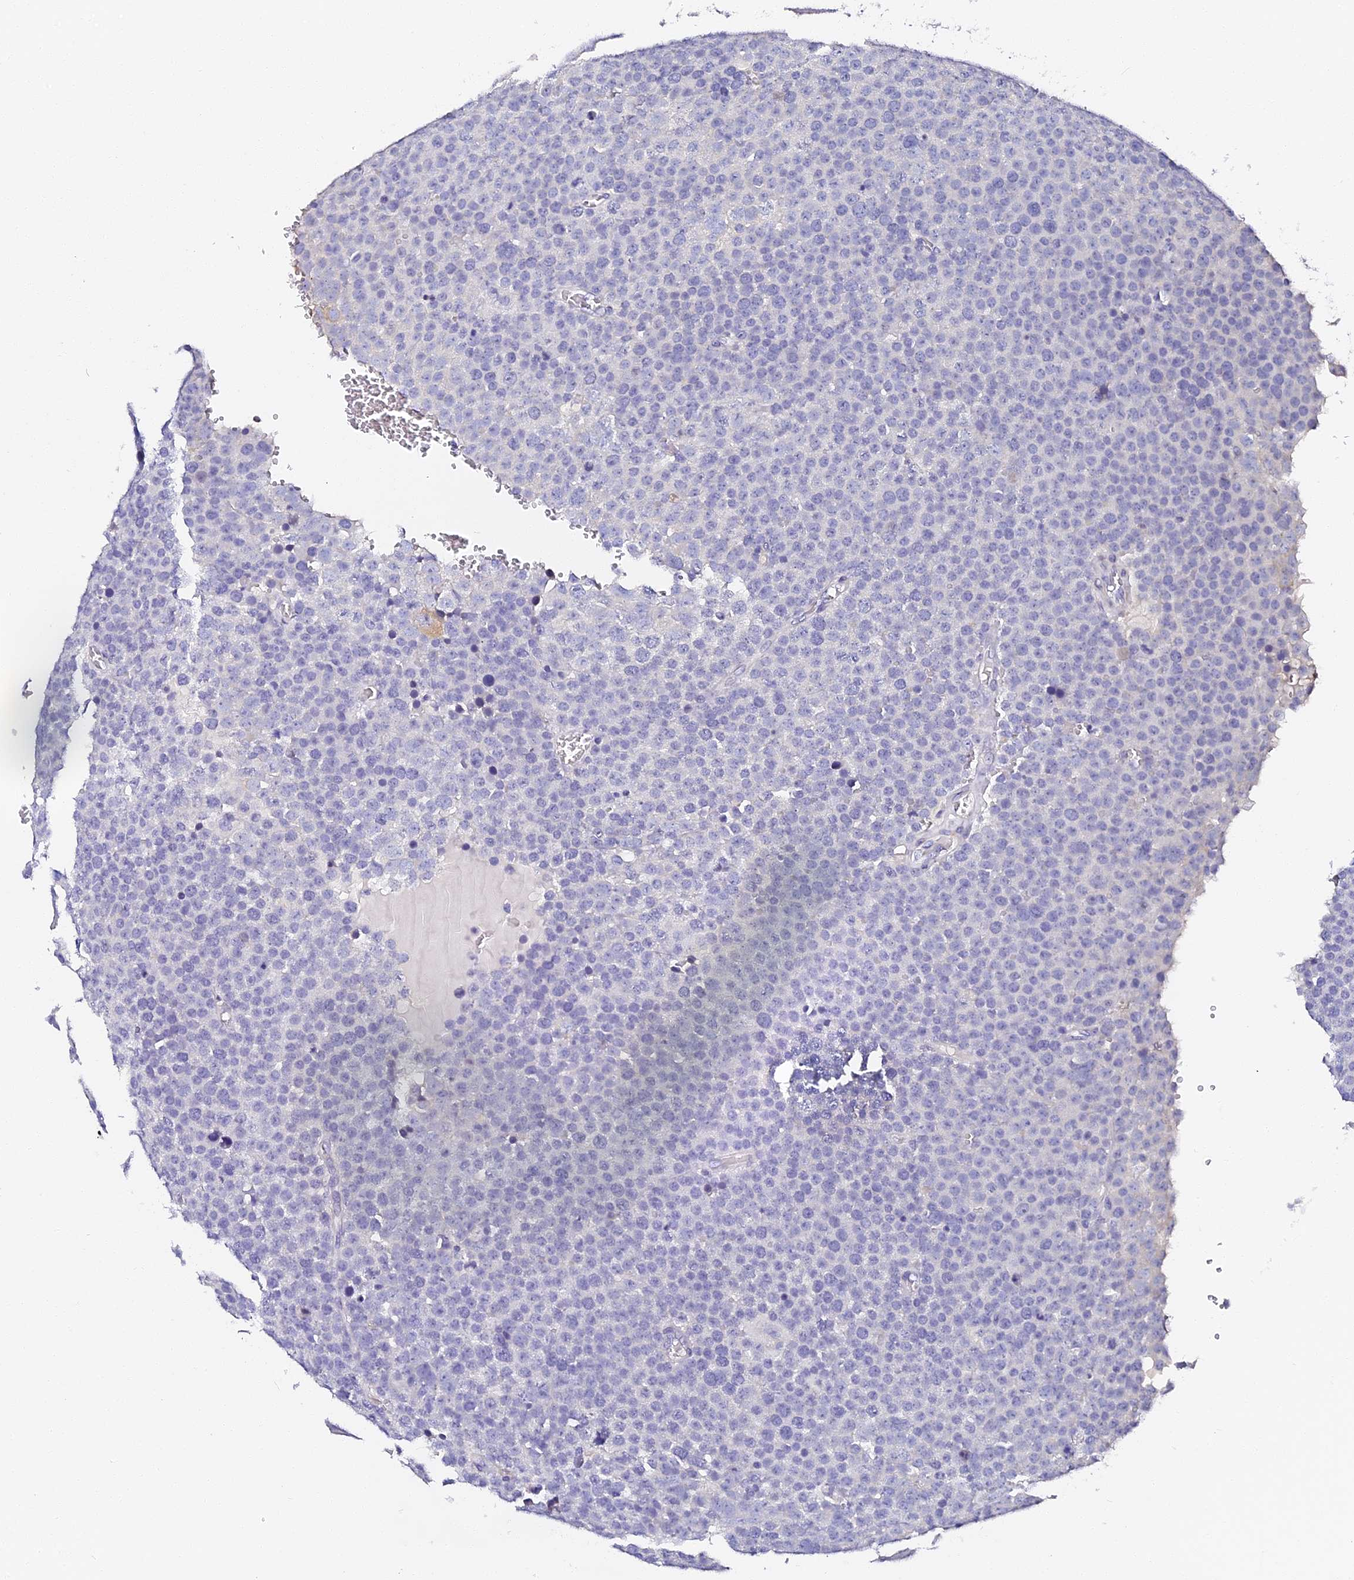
{"staining": {"intensity": "negative", "quantity": "none", "location": "none"}, "tissue": "testis cancer", "cell_type": "Tumor cells", "image_type": "cancer", "snomed": [{"axis": "morphology", "description": "Seminoma, NOS"}, {"axis": "topography", "description": "Testis"}], "caption": "Immunohistochemistry histopathology image of neoplastic tissue: testis cancer (seminoma) stained with DAB shows no significant protein positivity in tumor cells.", "gene": "VPS33B", "patient": {"sex": "male", "age": 71}}